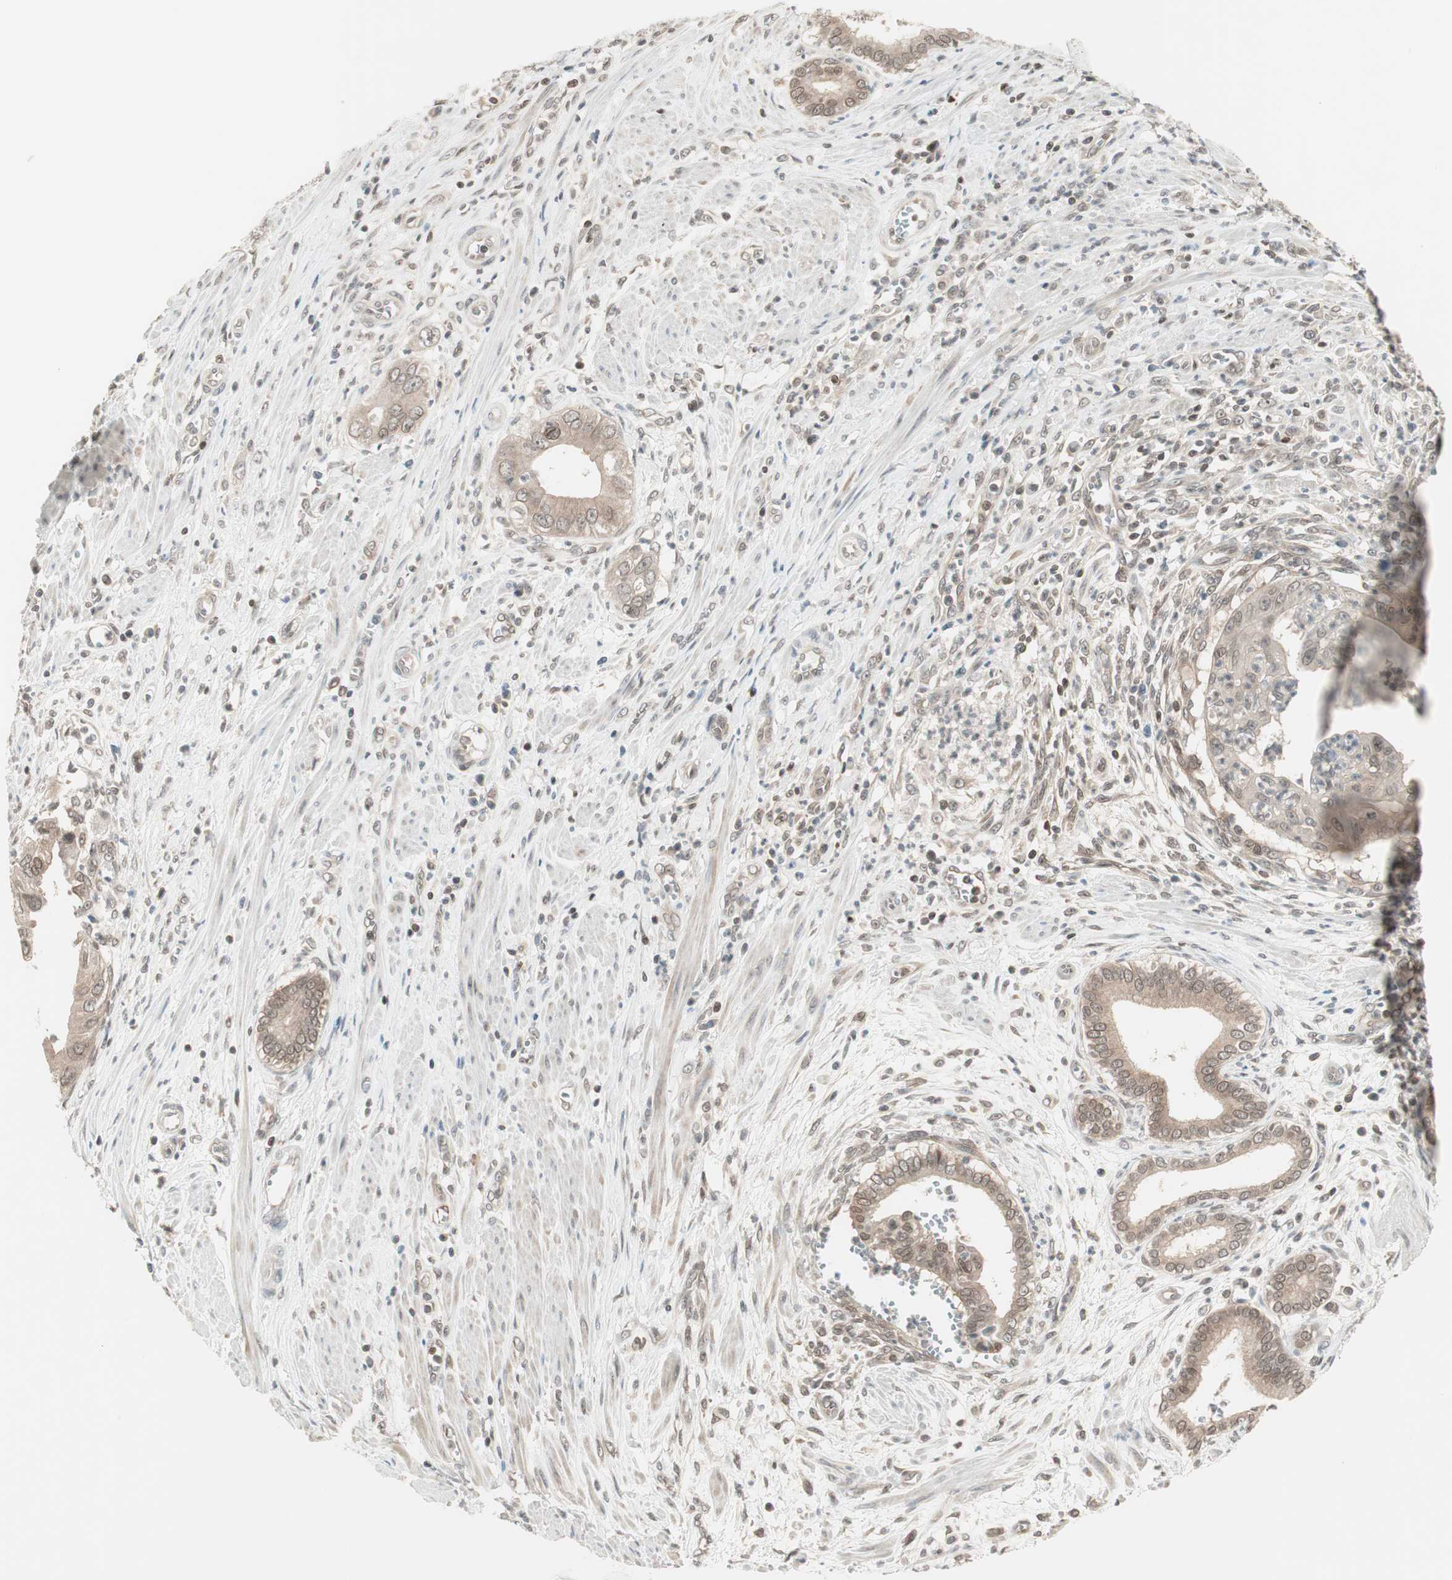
{"staining": {"intensity": "weak", "quantity": "25%-75%", "location": "cytoplasmic/membranous"}, "tissue": "pancreatic cancer", "cell_type": "Tumor cells", "image_type": "cancer", "snomed": [{"axis": "morphology", "description": "Normal tissue, NOS"}, {"axis": "topography", "description": "Lymph node"}], "caption": "Immunohistochemical staining of pancreatic cancer shows low levels of weak cytoplasmic/membranous positivity in about 25%-75% of tumor cells.", "gene": "UBE2I", "patient": {"sex": "male", "age": 50}}